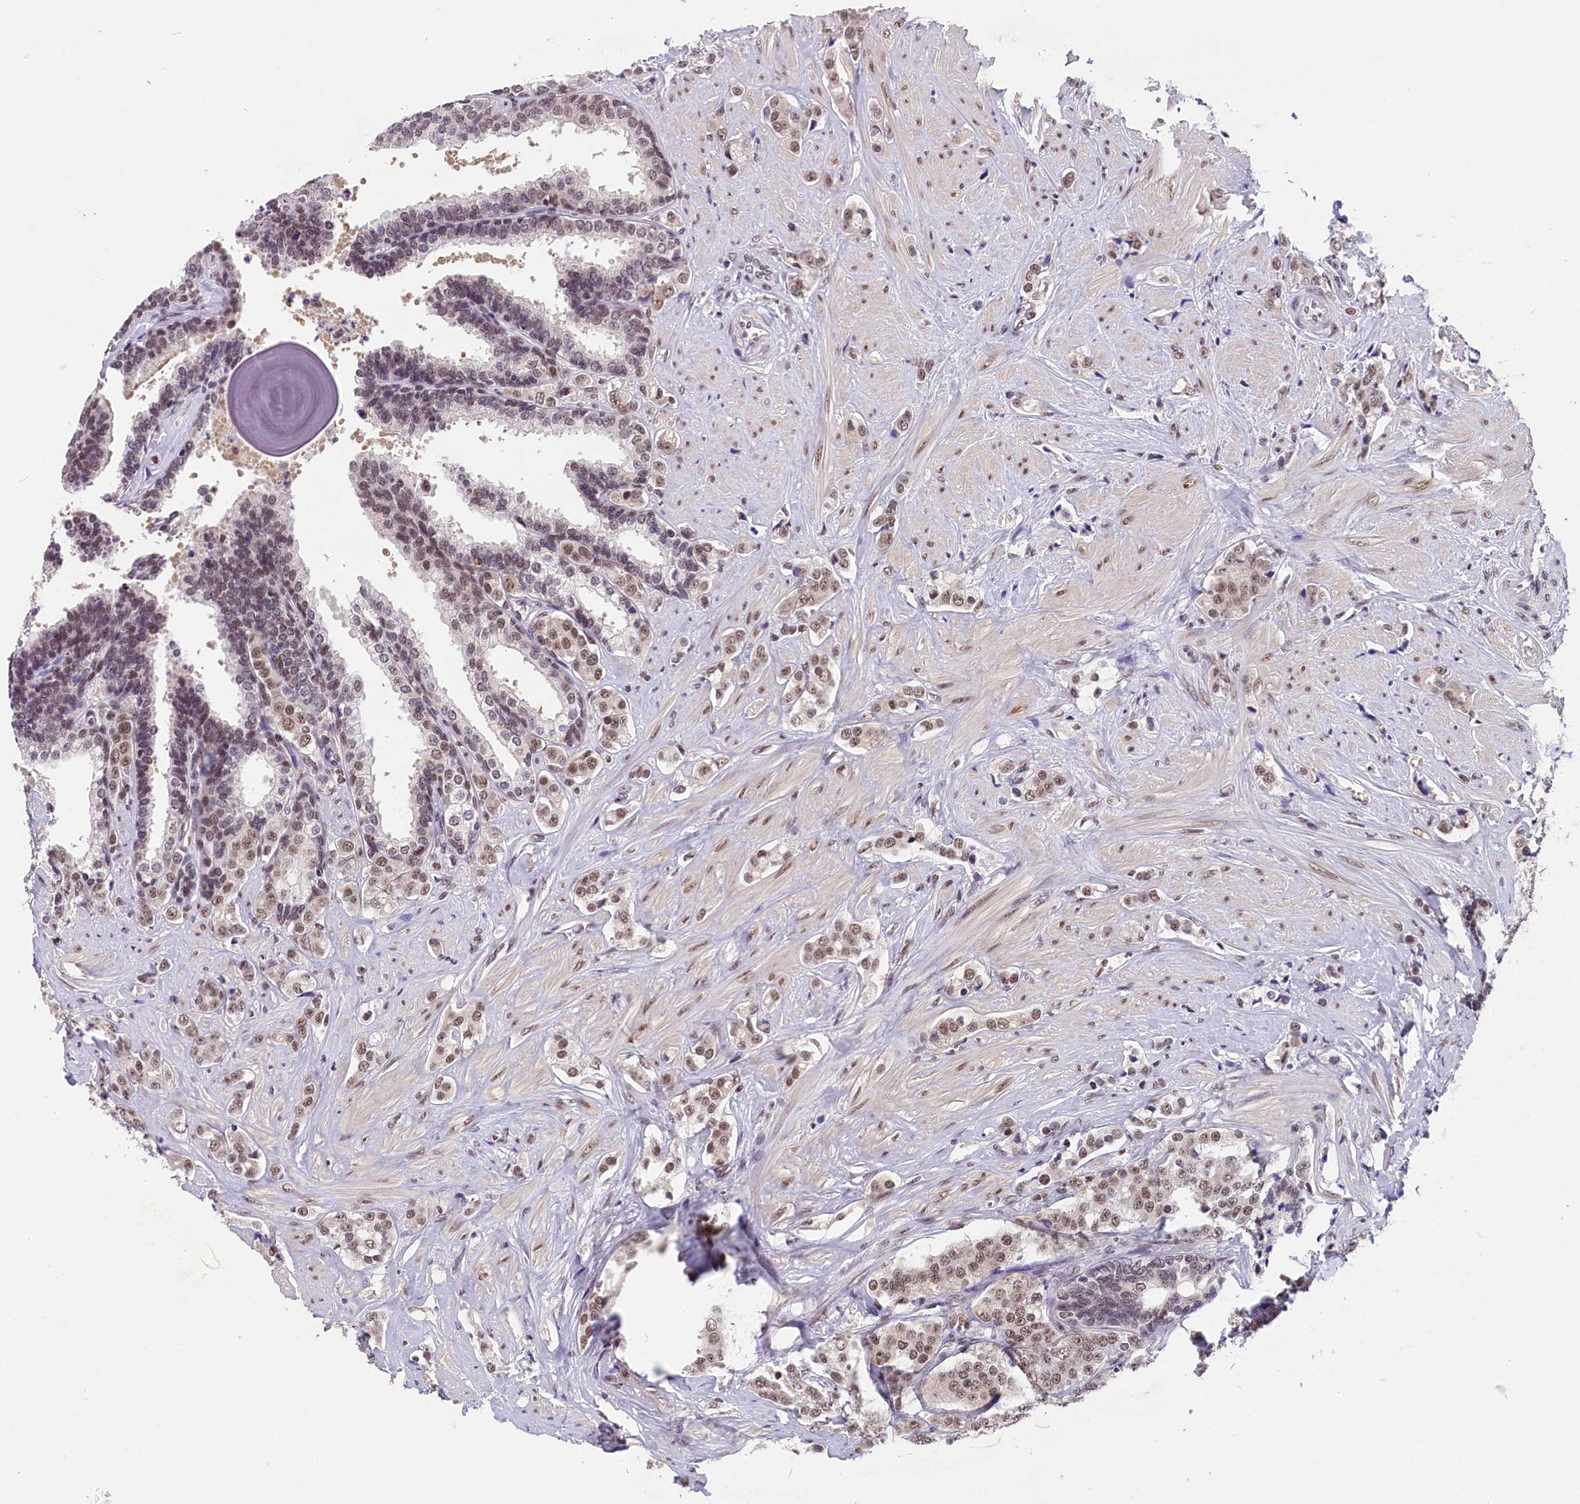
{"staining": {"intensity": "moderate", "quantity": ">75%", "location": "nuclear"}, "tissue": "prostate cancer", "cell_type": "Tumor cells", "image_type": "cancer", "snomed": [{"axis": "morphology", "description": "Adenocarcinoma, High grade"}, {"axis": "topography", "description": "Prostate"}], "caption": "Tumor cells demonstrate medium levels of moderate nuclear positivity in approximately >75% of cells in human prostate cancer (adenocarcinoma (high-grade)).", "gene": "ZC3H4", "patient": {"sex": "male", "age": 62}}